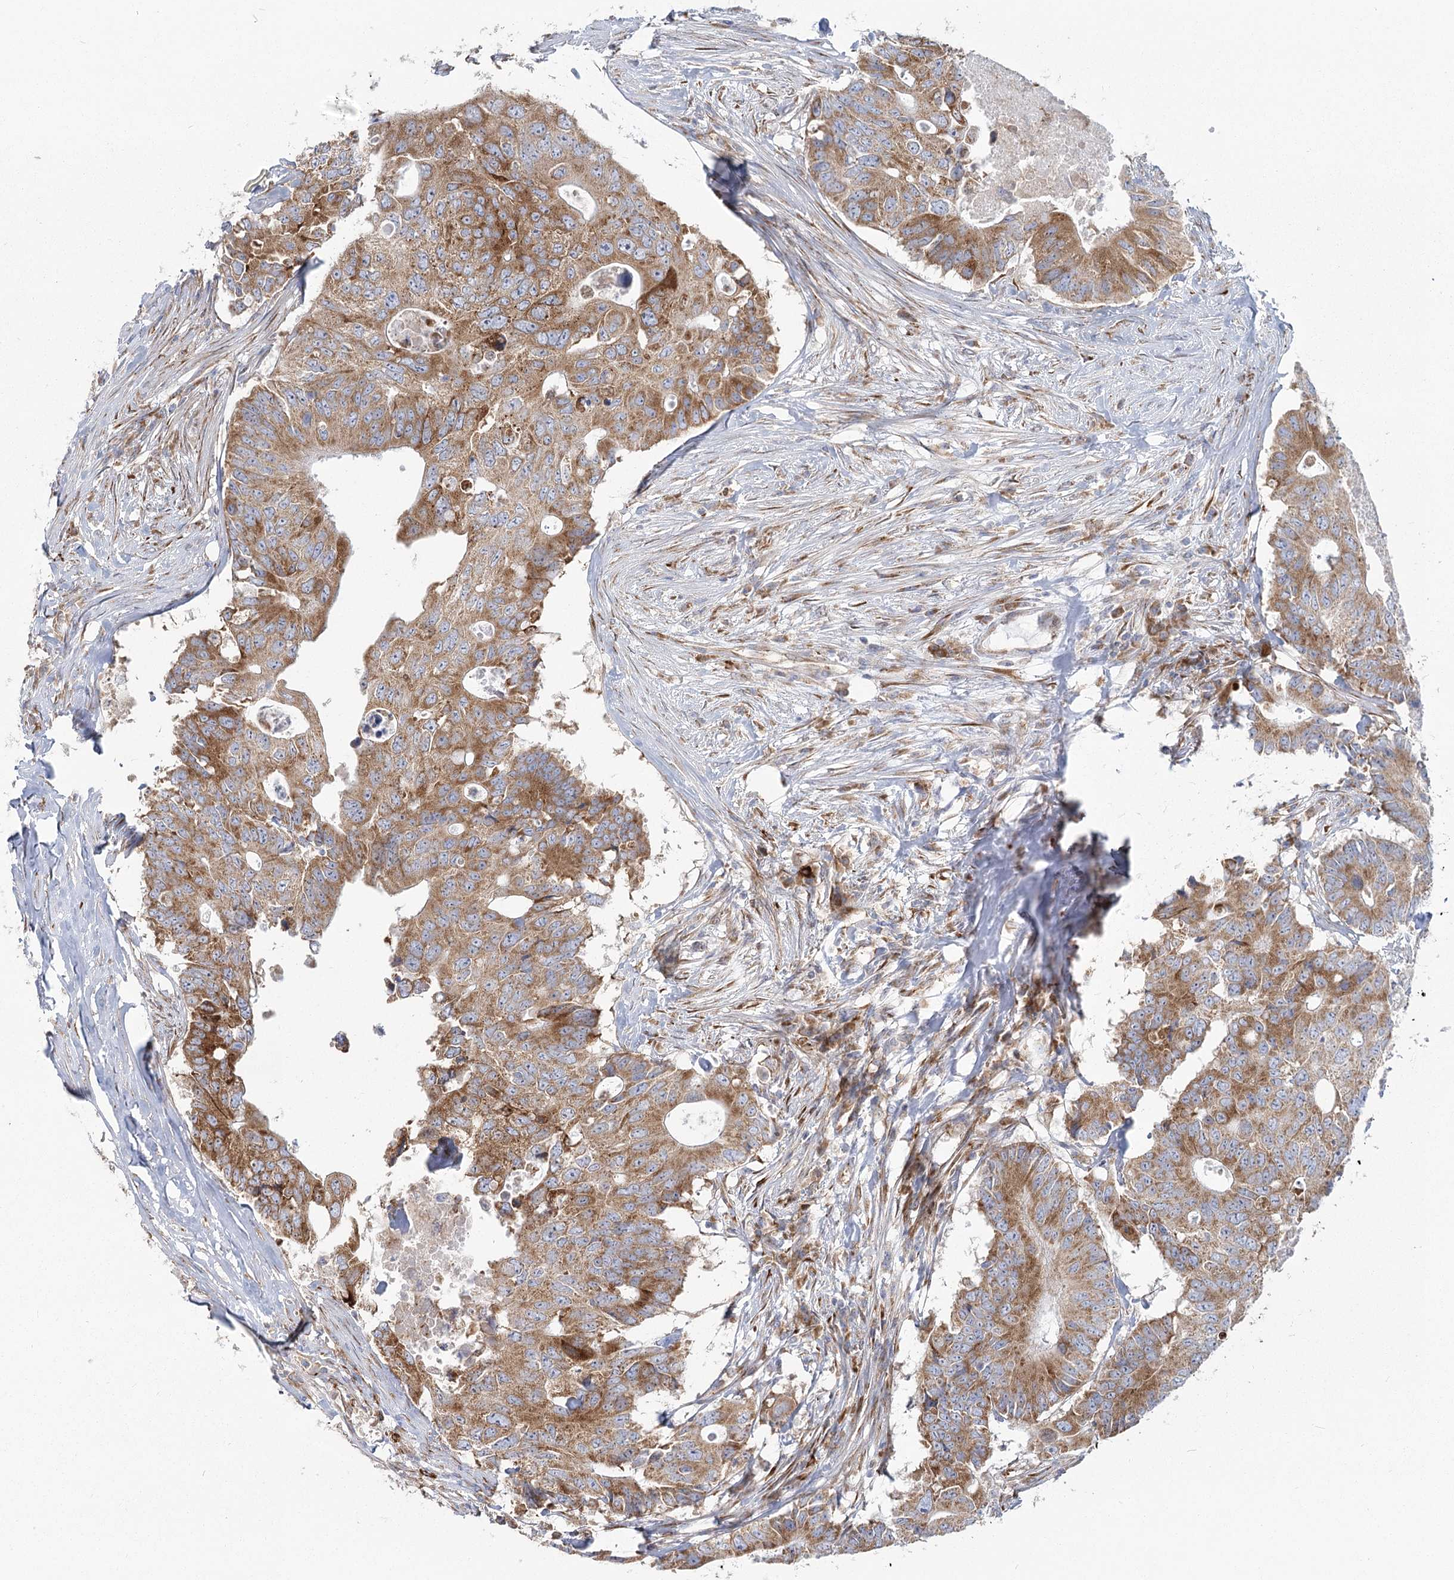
{"staining": {"intensity": "moderate", "quantity": ">75%", "location": "cytoplasmic/membranous"}, "tissue": "colorectal cancer", "cell_type": "Tumor cells", "image_type": "cancer", "snomed": [{"axis": "morphology", "description": "Adenocarcinoma, NOS"}, {"axis": "topography", "description": "Colon"}], "caption": "Tumor cells reveal moderate cytoplasmic/membranous positivity in approximately >75% of cells in colorectal cancer (adenocarcinoma).", "gene": "HARS2", "patient": {"sex": "male", "age": 71}}